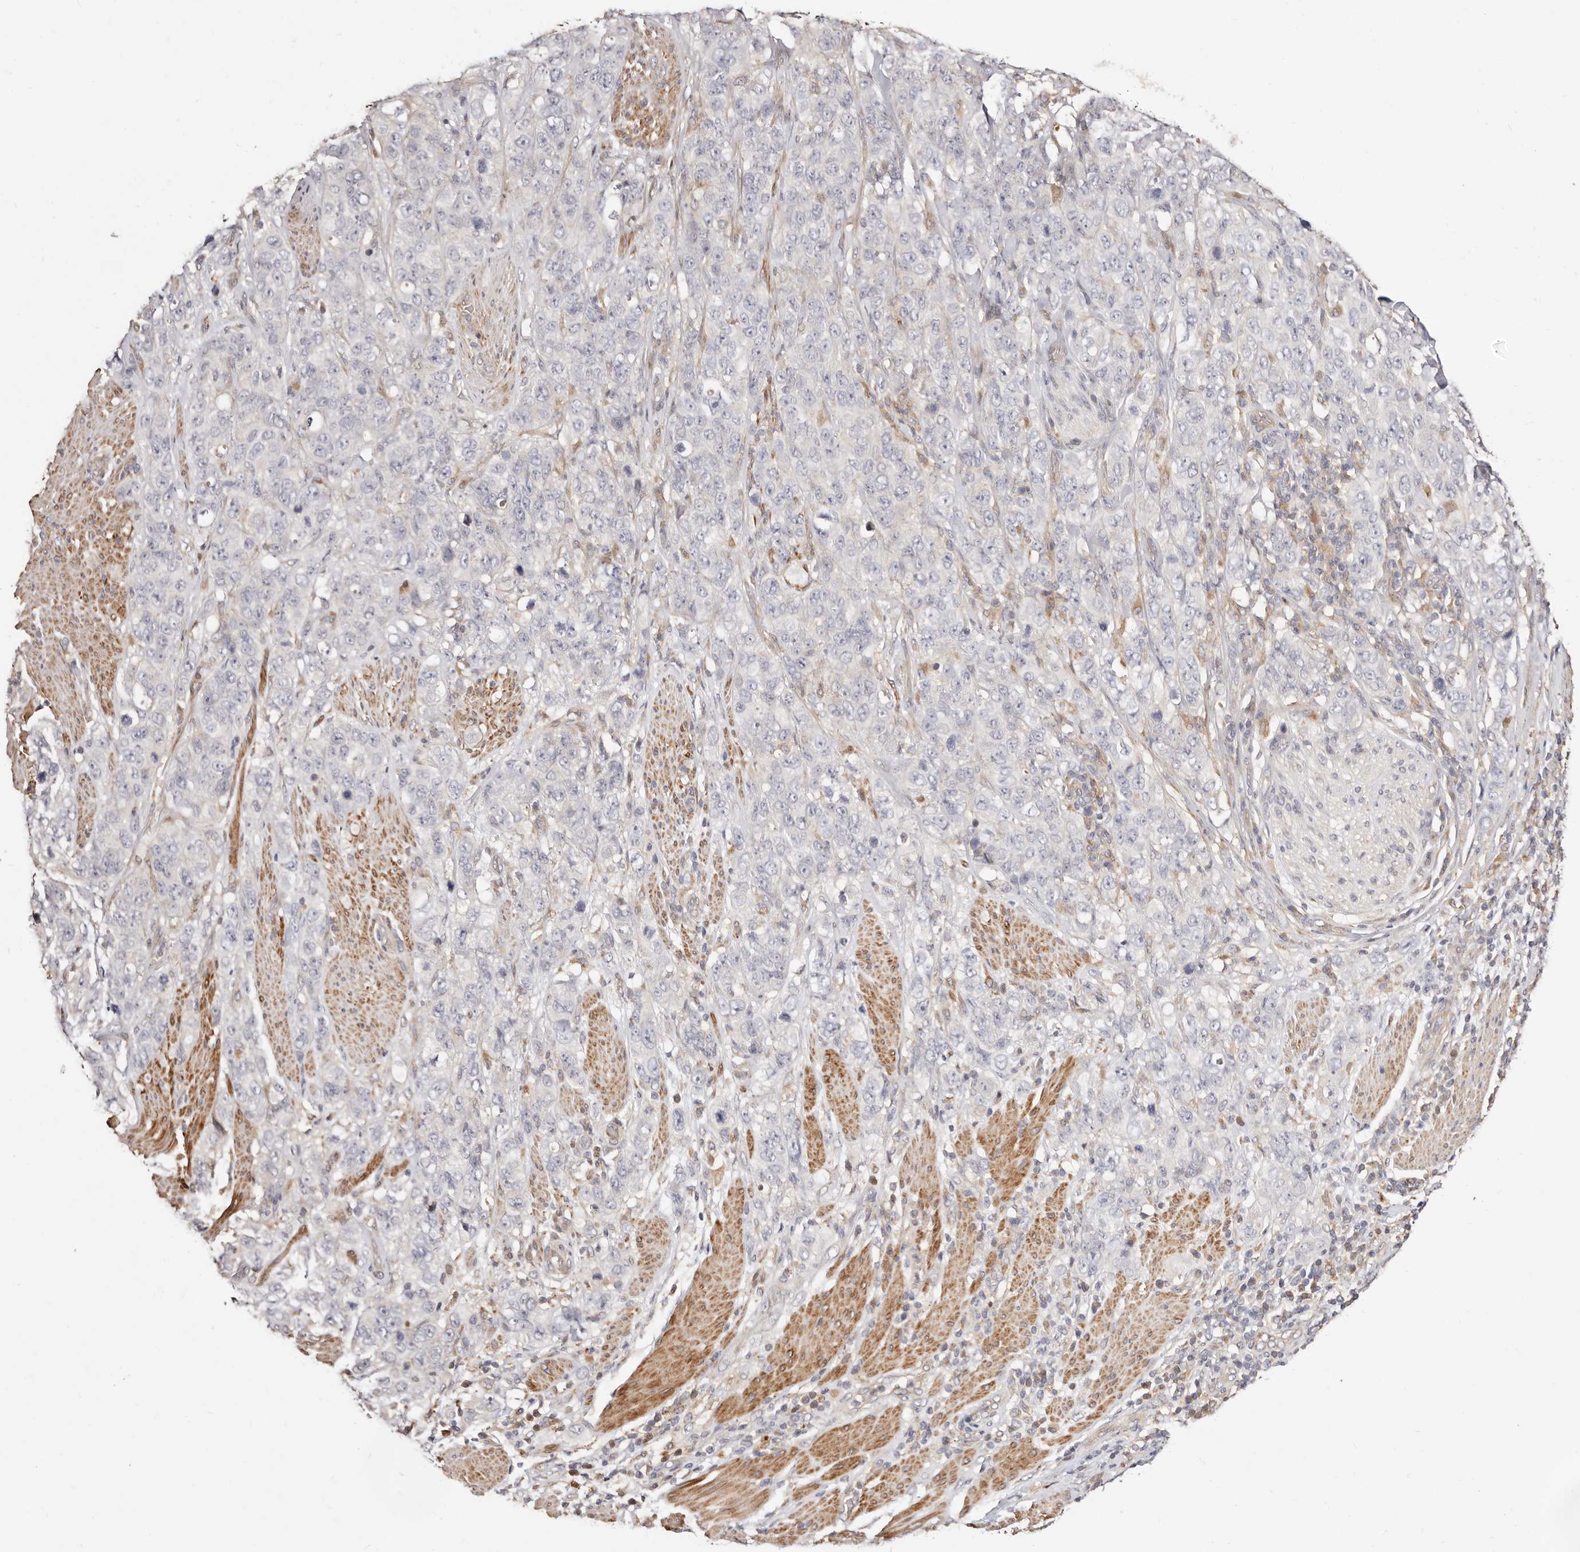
{"staining": {"intensity": "negative", "quantity": "none", "location": "none"}, "tissue": "stomach cancer", "cell_type": "Tumor cells", "image_type": "cancer", "snomed": [{"axis": "morphology", "description": "Adenocarcinoma, NOS"}, {"axis": "topography", "description": "Stomach"}], "caption": "IHC histopathology image of neoplastic tissue: stomach cancer stained with DAB (3,3'-diaminobenzidine) exhibits no significant protein expression in tumor cells.", "gene": "MAPK1", "patient": {"sex": "male", "age": 48}}